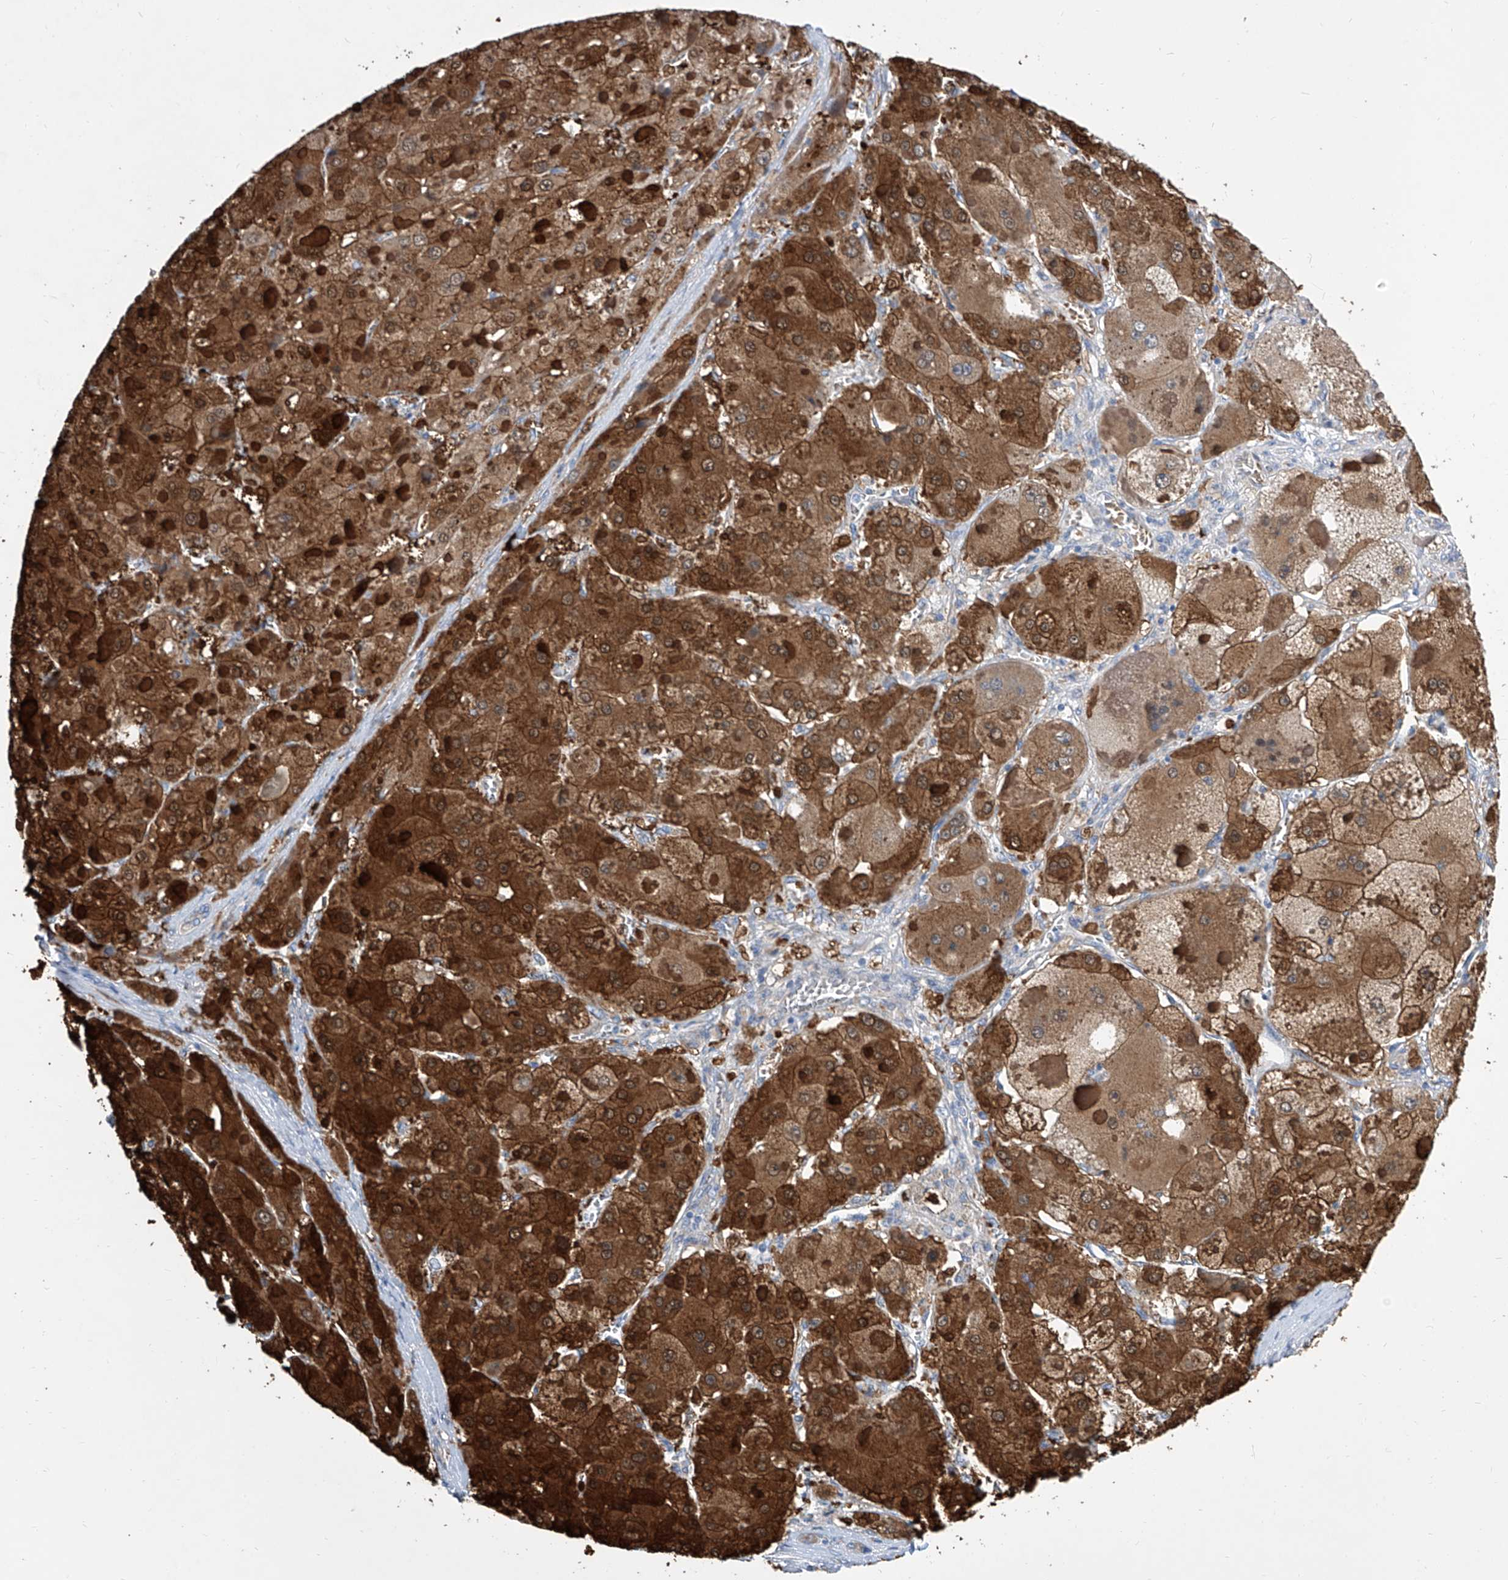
{"staining": {"intensity": "strong", "quantity": ">75%", "location": "cytoplasmic/membranous"}, "tissue": "liver cancer", "cell_type": "Tumor cells", "image_type": "cancer", "snomed": [{"axis": "morphology", "description": "Carcinoma, Hepatocellular, NOS"}, {"axis": "topography", "description": "Liver"}], "caption": "Immunohistochemical staining of human hepatocellular carcinoma (liver) shows high levels of strong cytoplasmic/membranous expression in about >75% of tumor cells. (IHC, brightfield microscopy, high magnification).", "gene": "TJAP1", "patient": {"sex": "female", "age": 73}}